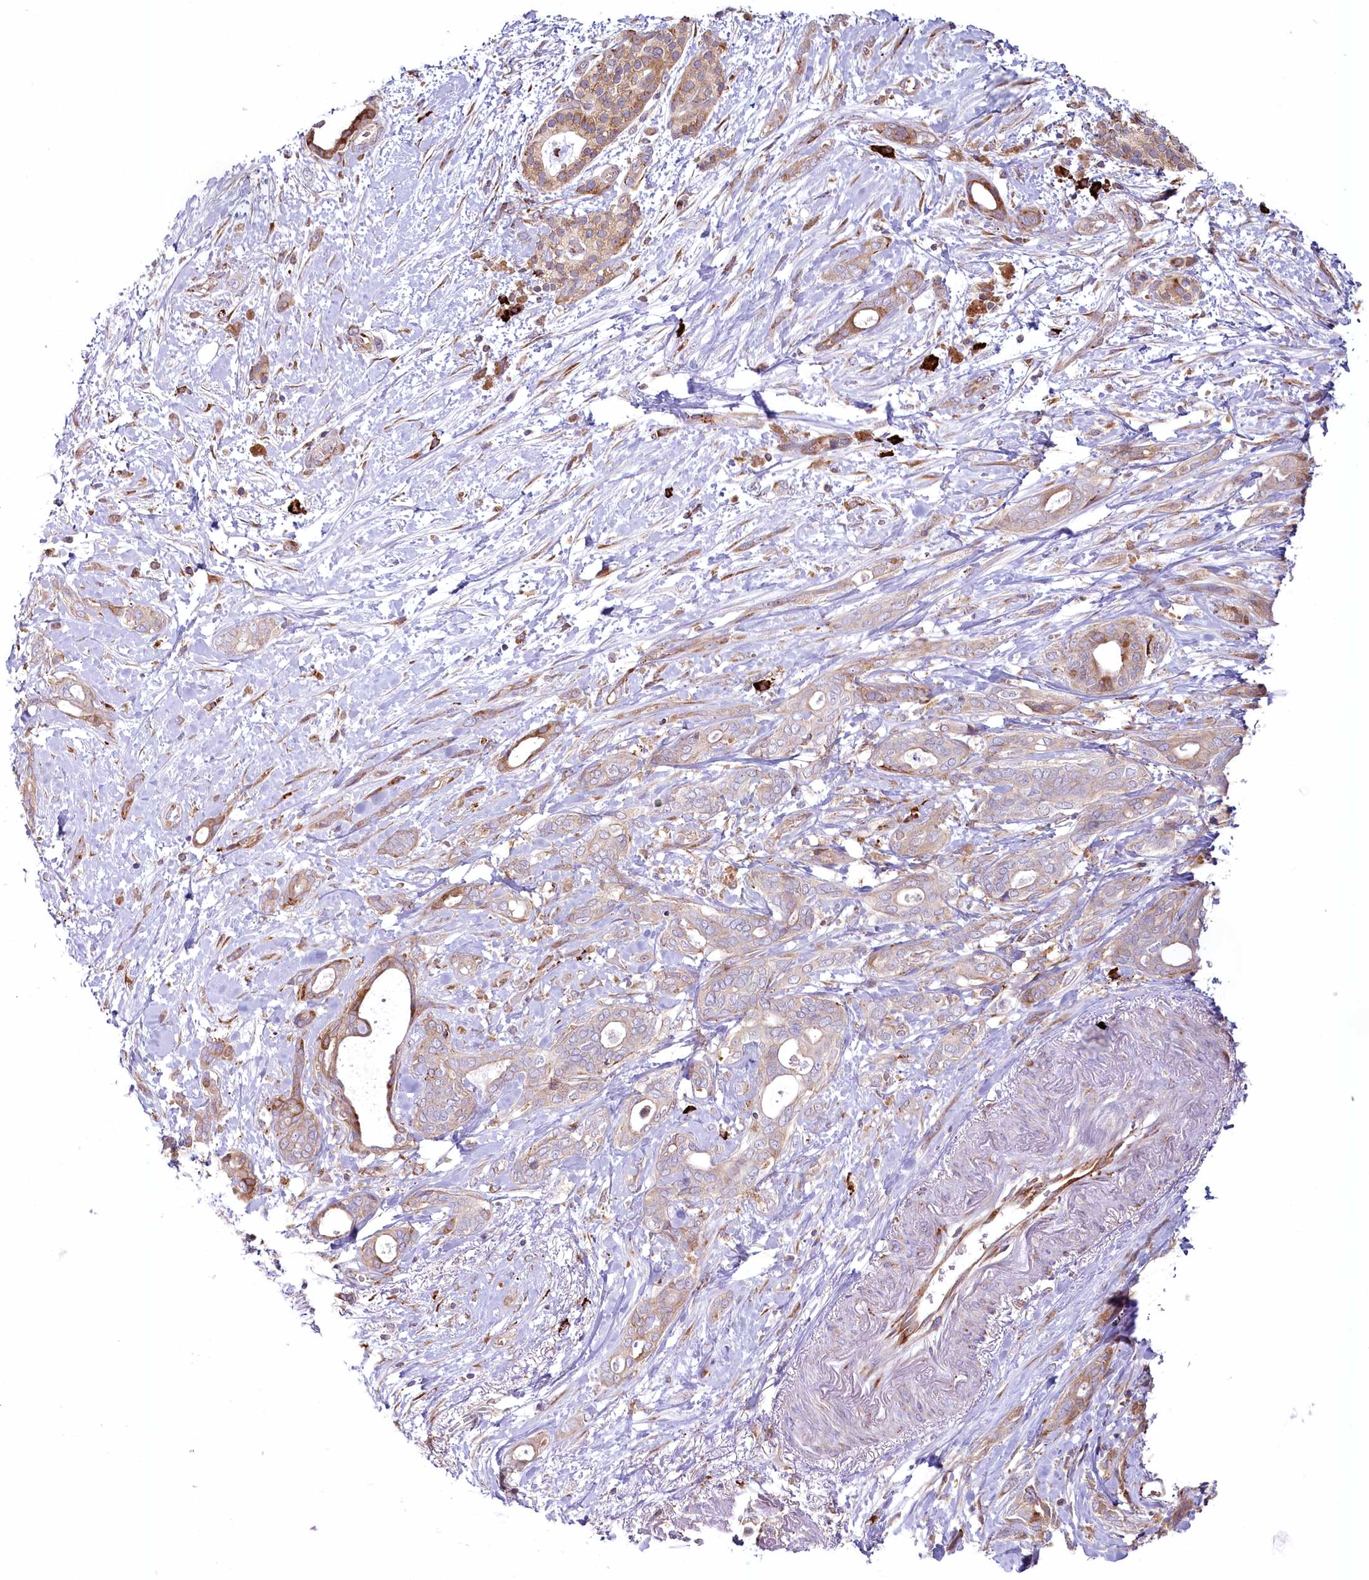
{"staining": {"intensity": "moderate", "quantity": "<25%", "location": "cytoplasmic/membranous"}, "tissue": "pancreatic cancer", "cell_type": "Tumor cells", "image_type": "cancer", "snomed": [{"axis": "morphology", "description": "Normal tissue, NOS"}, {"axis": "morphology", "description": "Adenocarcinoma, NOS"}, {"axis": "topography", "description": "Pancreas"}, {"axis": "topography", "description": "Peripheral nerve tissue"}], "caption": "Pancreatic cancer stained with DAB (3,3'-diaminobenzidine) IHC reveals low levels of moderate cytoplasmic/membranous staining in about <25% of tumor cells.", "gene": "POGLUT1", "patient": {"sex": "female", "age": 63}}